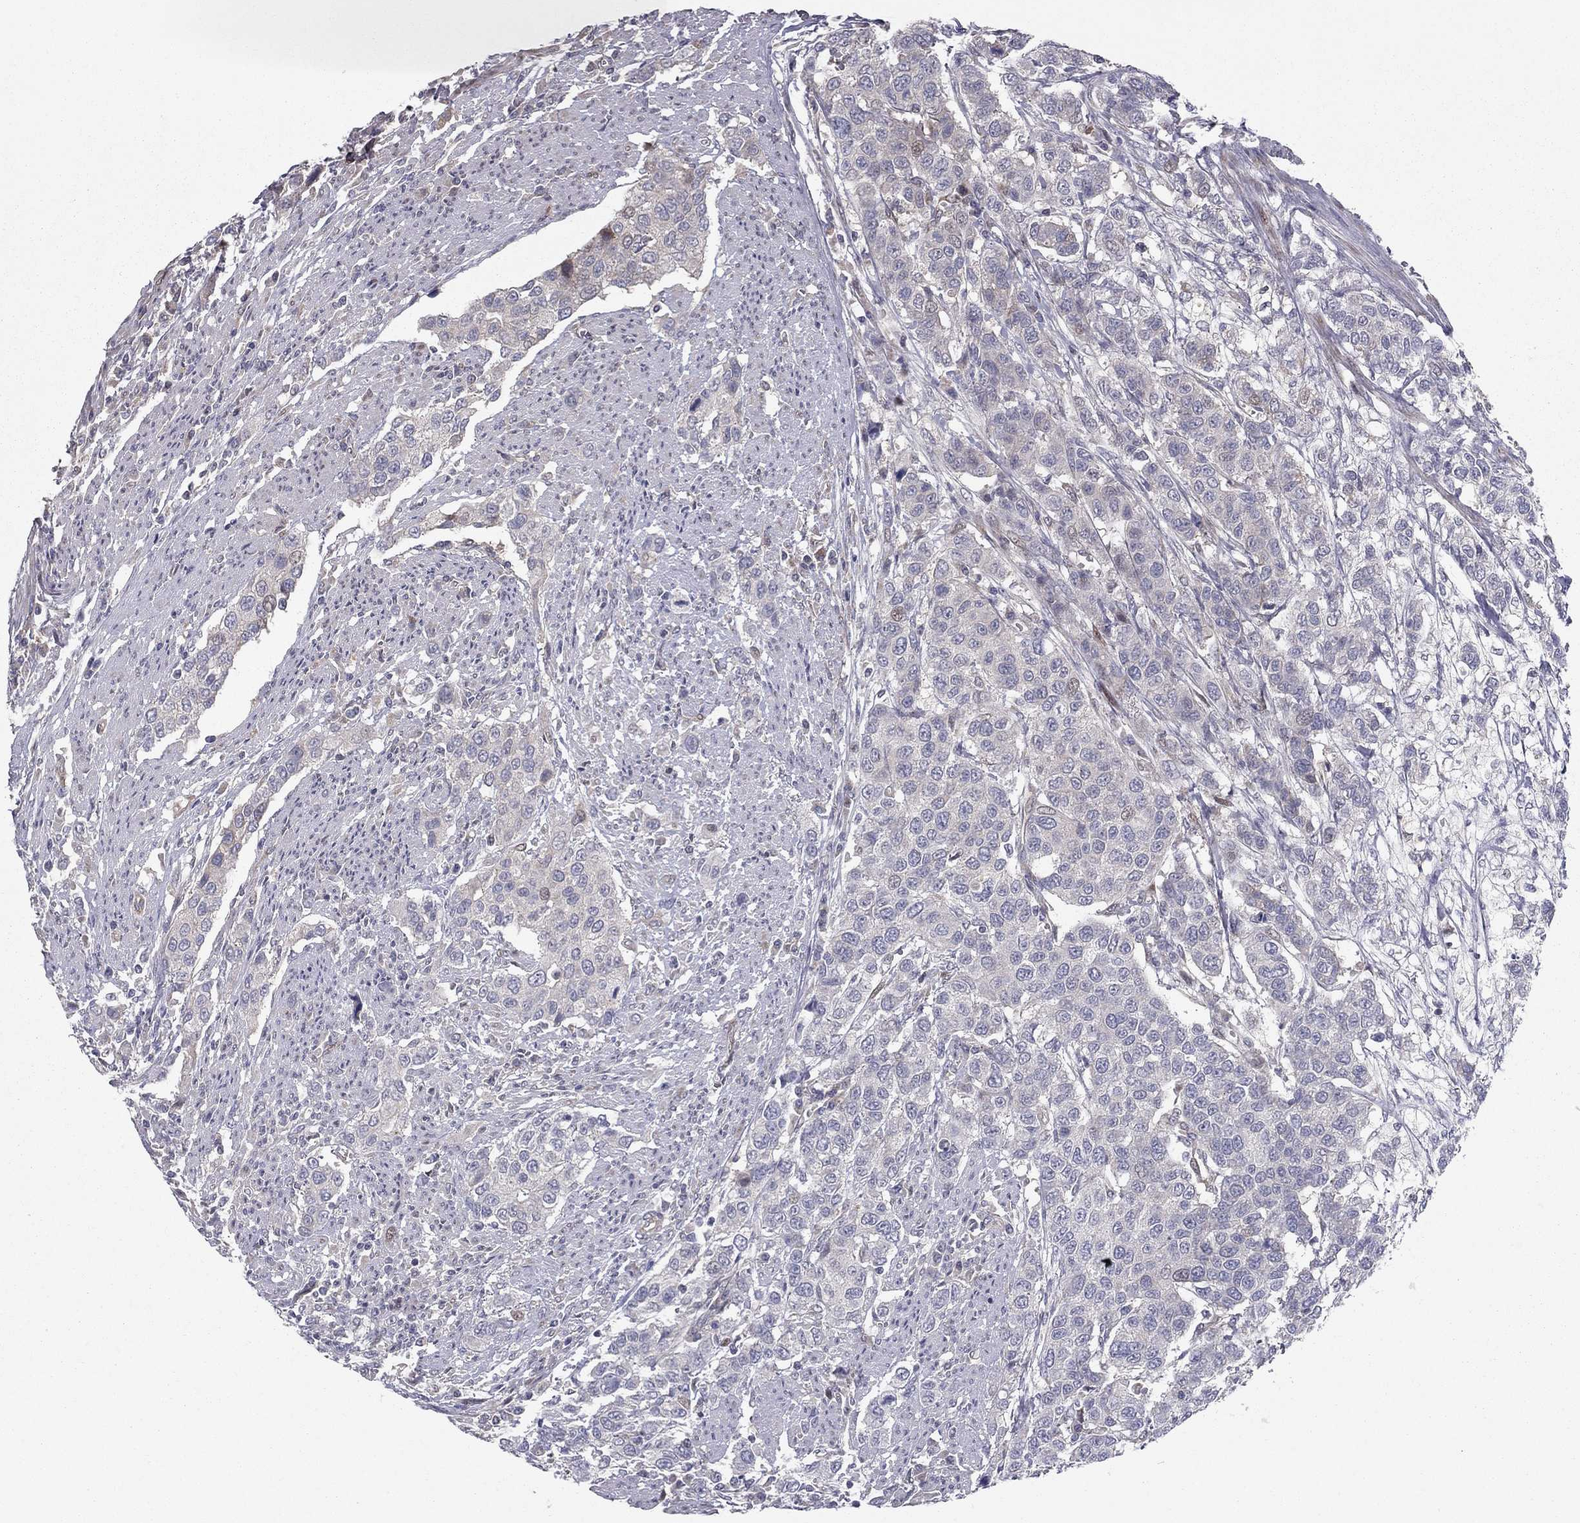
{"staining": {"intensity": "negative", "quantity": "none", "location": "none"}, "tissue": "urothelial cancer", "cell_type": "Tumor cells", "image_type": "cancer", "snomed": [{"axis": "morphology", "description": "Urothelial carcinoma, High grade"}, {"axis": "topography", "description": "Urinary bladder"}], "caption": "Tumor cells show no significant positivity in urothelial cancer. (Stains: DAB (3,3'-diaminobenzidine) IHC with hematoxylin counter stain, Microscopy: brightfield microscopy at high magnification).", "gene": "DUSP7", "patient": {"sex": "female", "age": 58}}